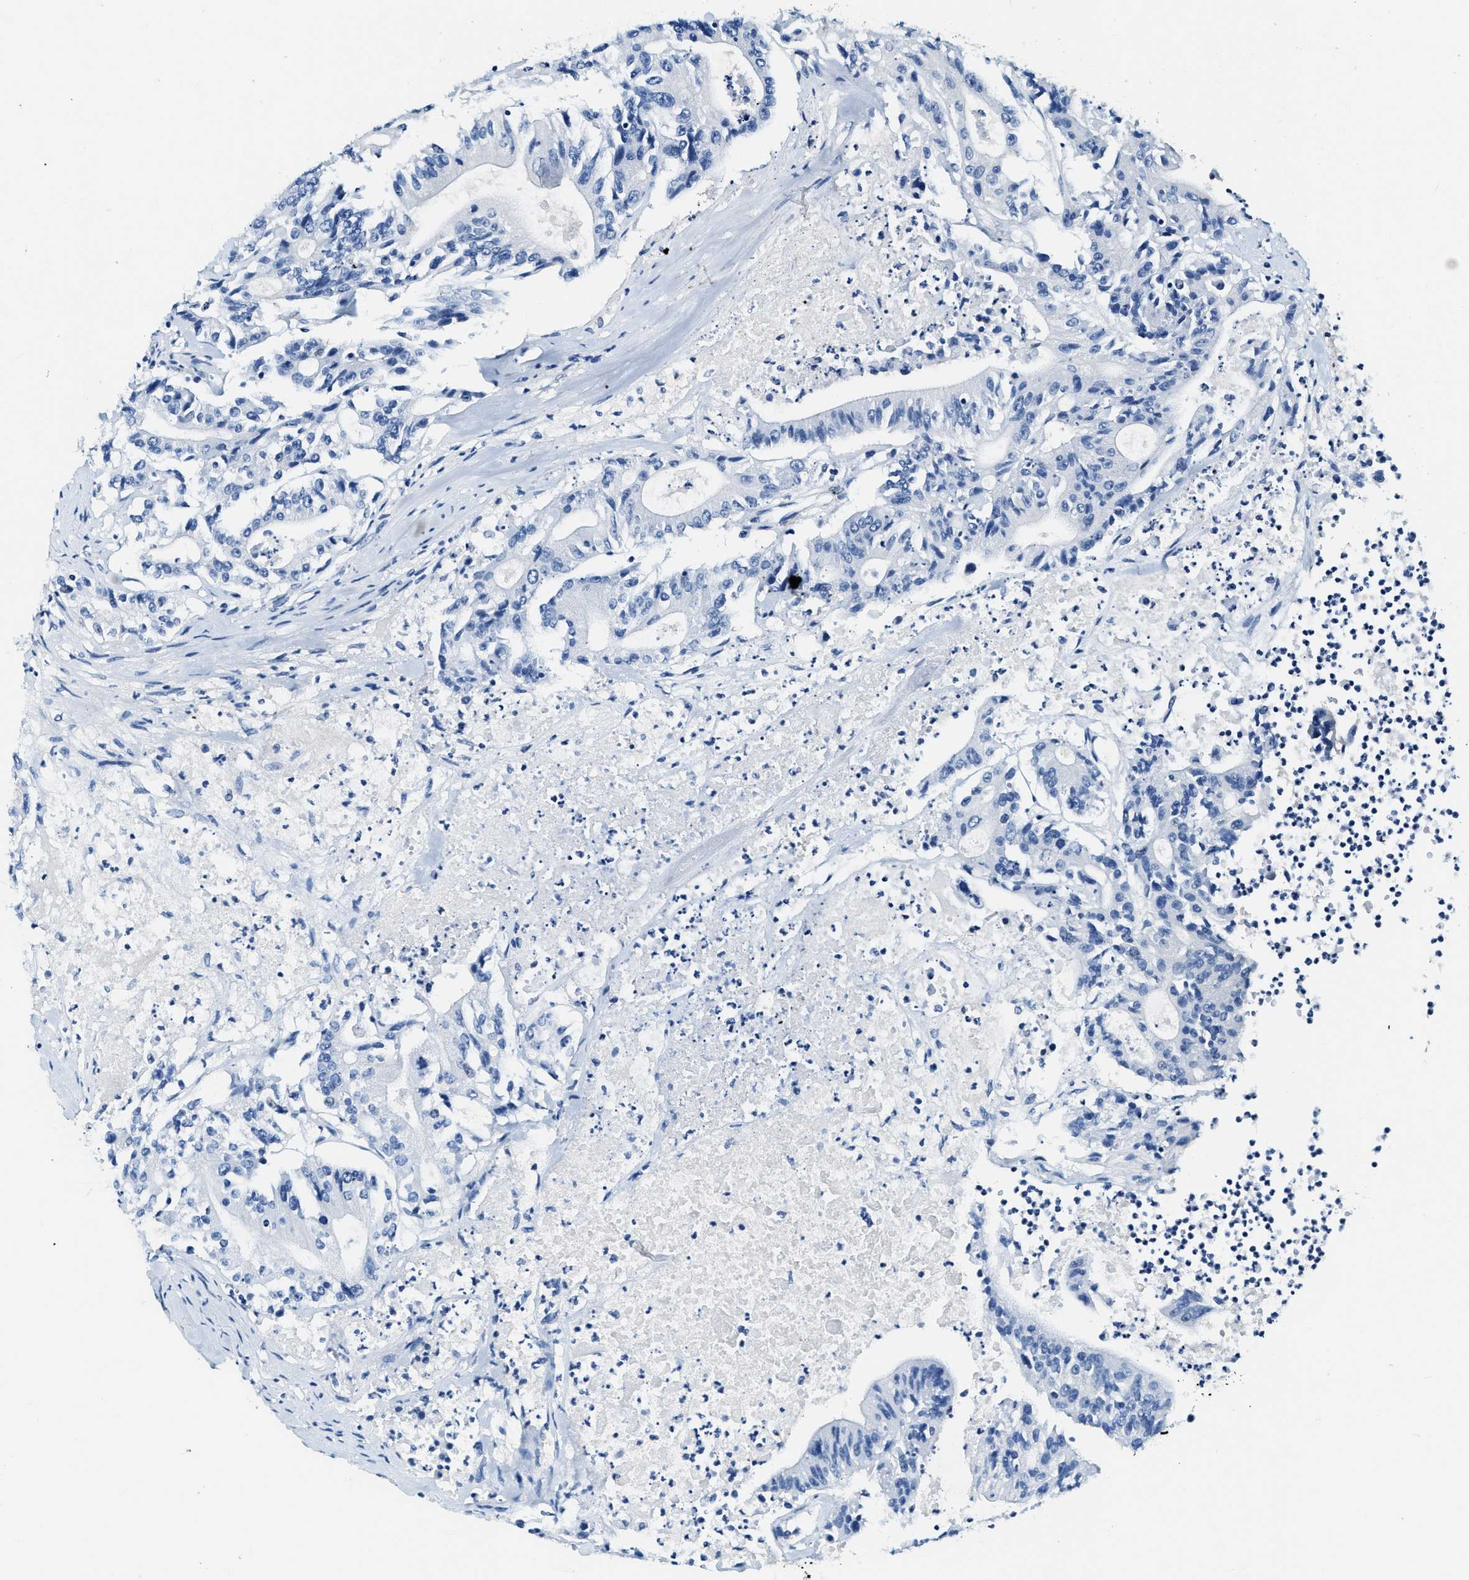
{"staining": {"intensity": "negative", "quantity": "none", "location": "none"}, "tissue": "colorectal cancer", "cell_type": "Tumor cells", "image_type": "cancer", "snomed": [{"axis": "morphology", "description": "Adenocarcinoma, NOS"}, {"axis": "topography", "description": "Colon"}], "caption": "Immunohistochemistry image of neoplastic tissue: human colorectal cancer stained with DAB reveals no significant protein positivity in tumor cells.", "gene": "EIF2AK2", "patient": {"sex": "female", "age": 77}}